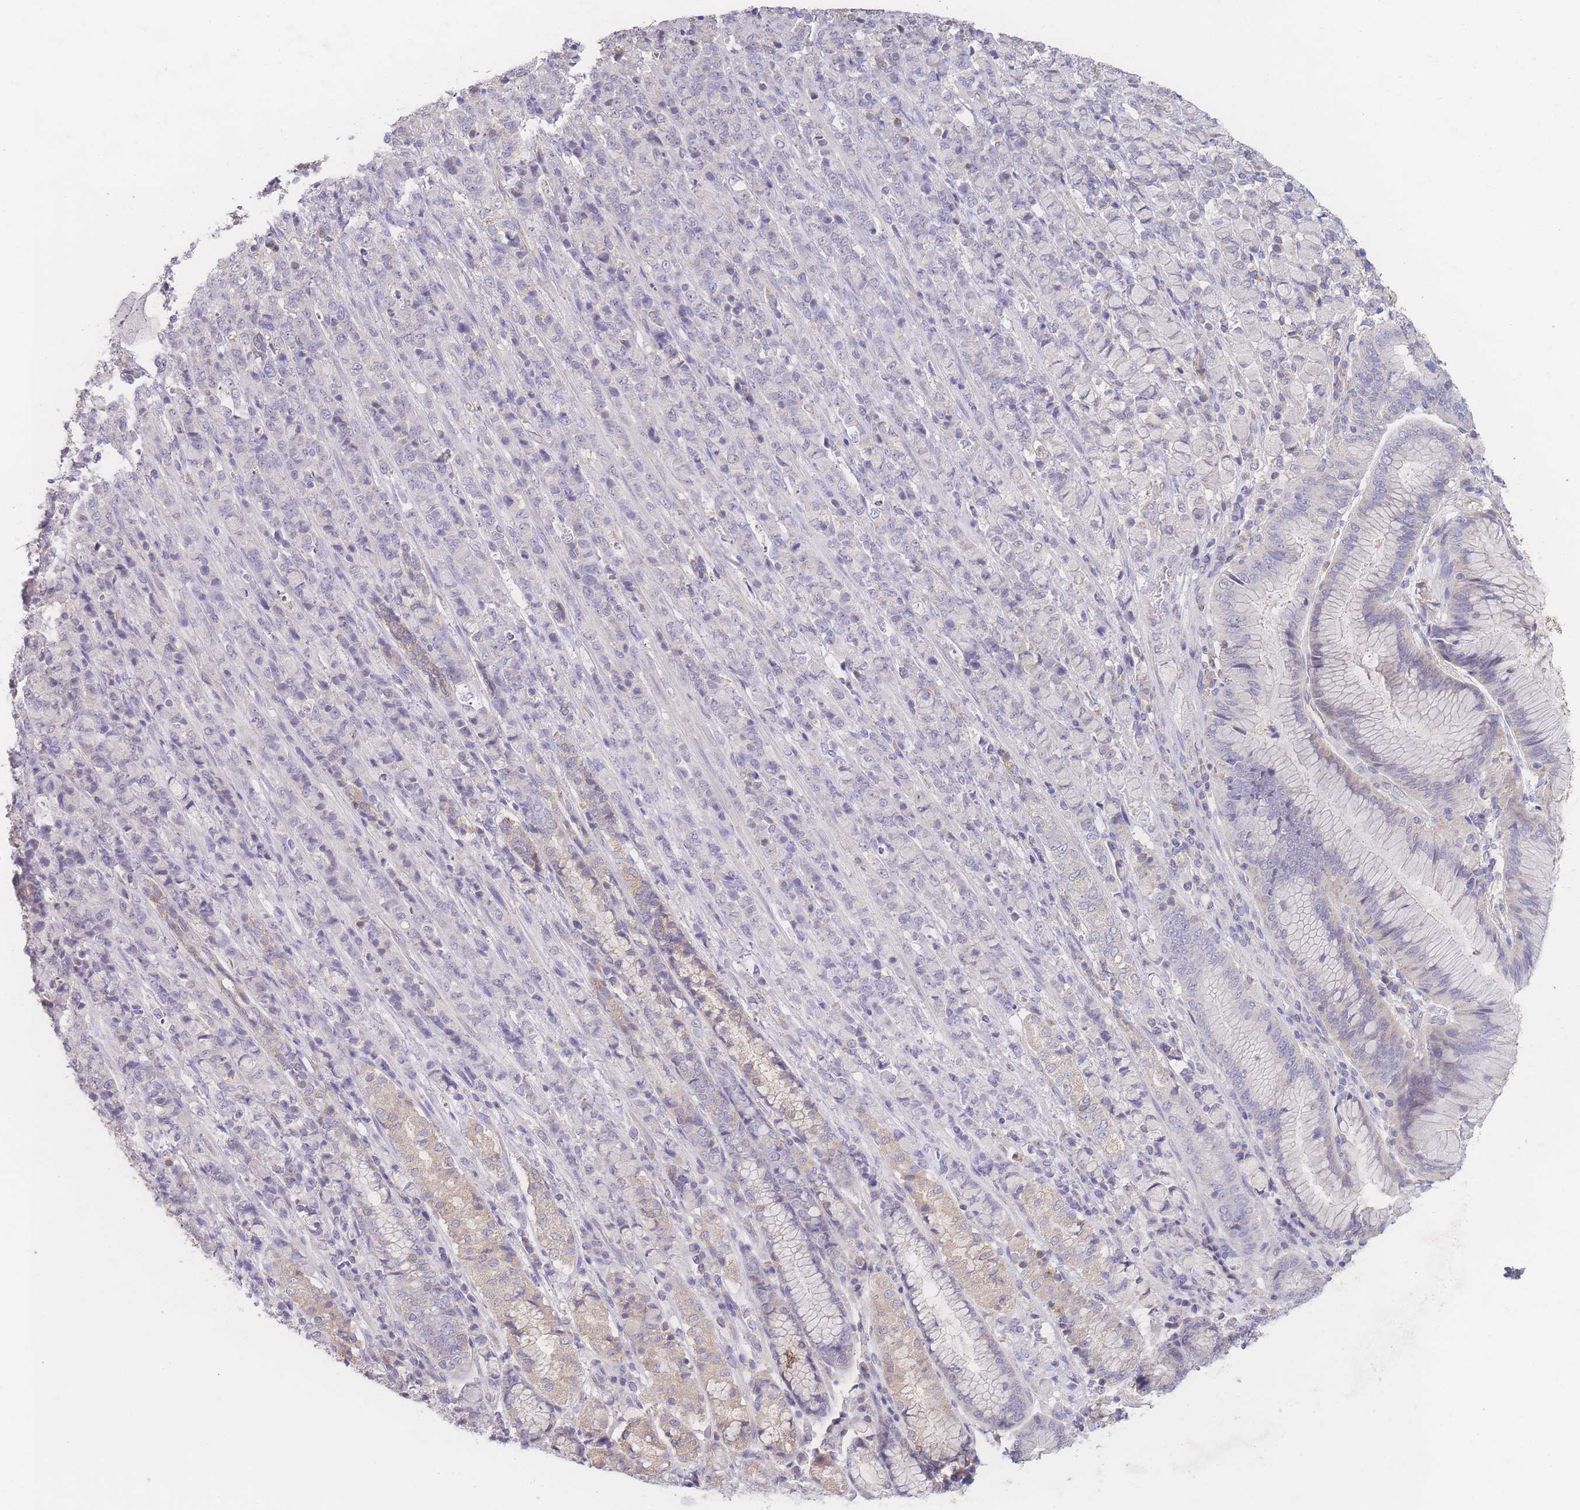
{"staining": {"intensity": "negative", "quantity": "none", "location": "none"}, "tissue": "stomach cancer", "cell_type": "Tumor cells", "image_type": "cancer", "snomed": [{"axis": "morphology", "description": "Adenocarcinoma, NOS"}, {"axis": "topography", "description": "Stomach"}], "caption": "Immunohistochemical staining of adenocarcinoma (stomach) reveals no significant positivity in tumor cells. Brightfield microscopy of immunohistochemistry stained with DAB (3,3'-diaminobenzidine) (brown) and hematoxylin (blue), captured at high magnification.", "gene": "GIPR", "patient": {"sex": "female", "age": 79}}